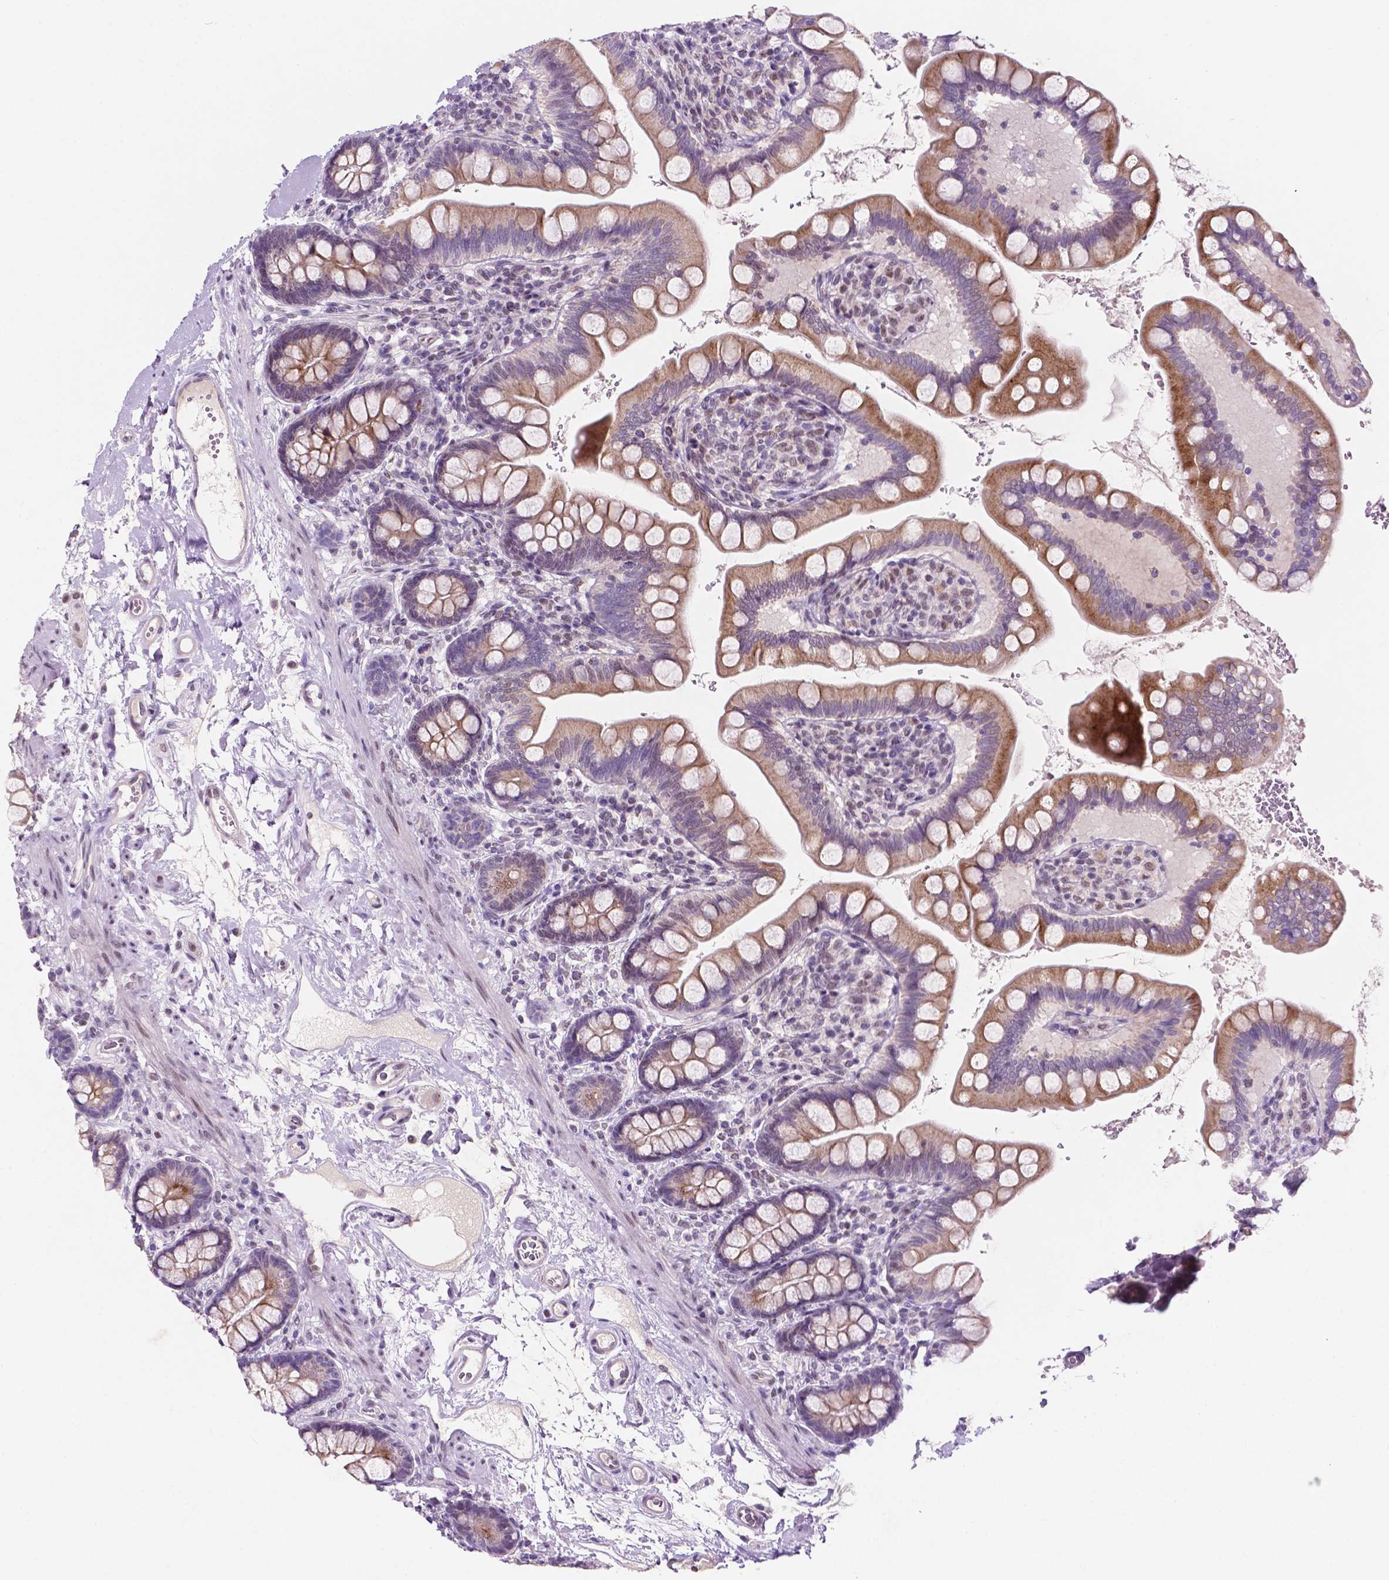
{"staining": {"intensity": "moderate", "quantity": "25%-75%", "location": "cytoplasmic/membranous,nuclear"}, "tissue": "small intestine", "cell_type": "Glandular cells", "image_type": "normal", "snomed": [{"axis": "morphology", "description": "Normal tissue, NOS"}, {"axis": "topography", "description": "Small intestine"}], "caption": "Brown immunohistochemical staining in benign small intestine demonstrates moderate cytoplasmic/membranous,nuclear expression in about 25%-75% of glandular cells.", "gene": "FAM50B", "patient": {"sex": "female", "age": 56}}